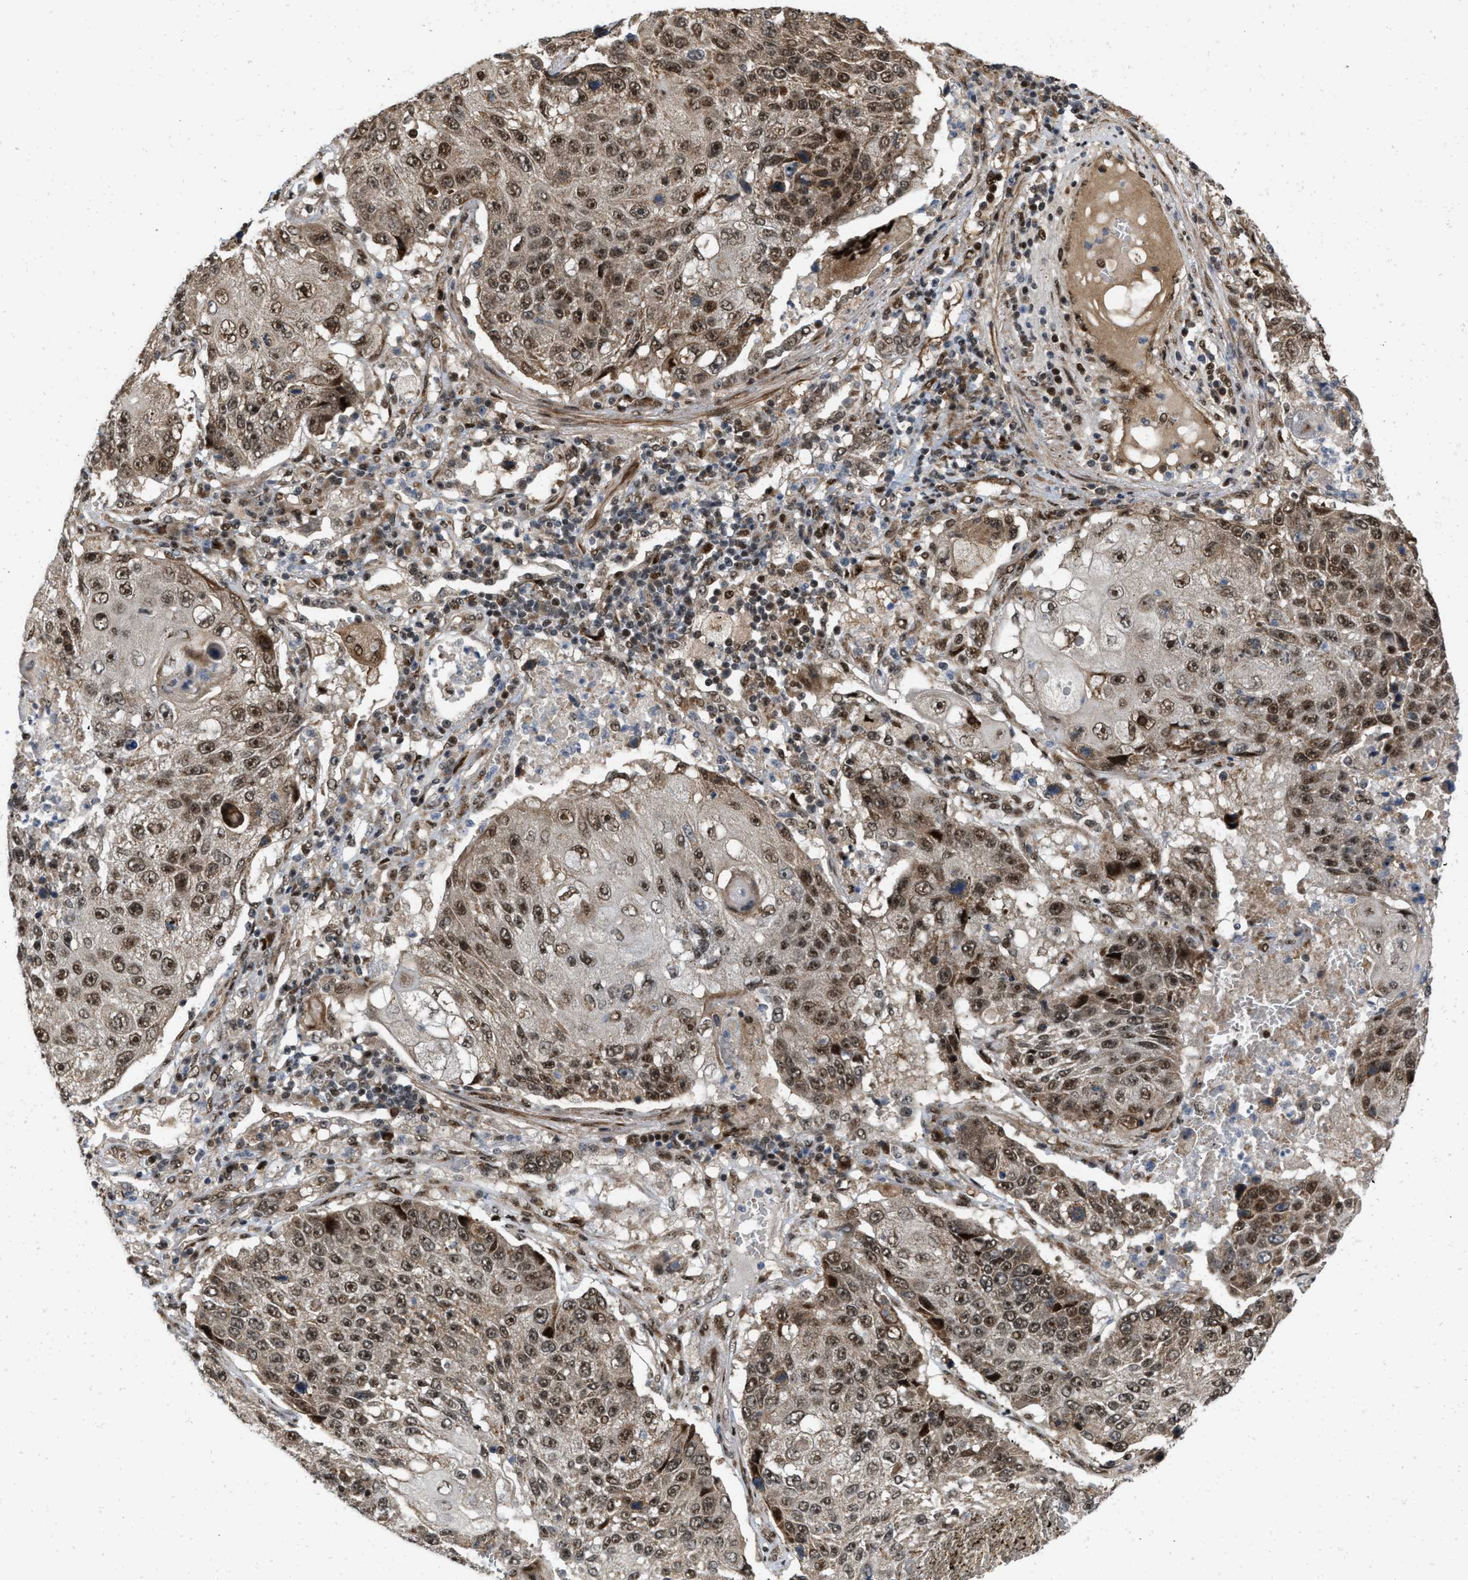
{"staining": {"intensity": "strong", "quantity": ">75%", "location": "nuclear"}, "tissue": "lung cancer", "cell_type": "Tumor cells", "image_type": "cancer", "snomed": [{"axis": "morphology", "description": "Squamous cell carcinoma, NOS"}, {"axis": "topography", "description": "Lung"}], "caption": "A histopathology image of human lung cancer stained for a protein reveals strong nuclear brown staining in tumor cells. The protein of interest is shown in brown color, while the nuclei are stained blue.", "gene": "ANKRD11", "patient": {"sex": "male", "age": 61}}